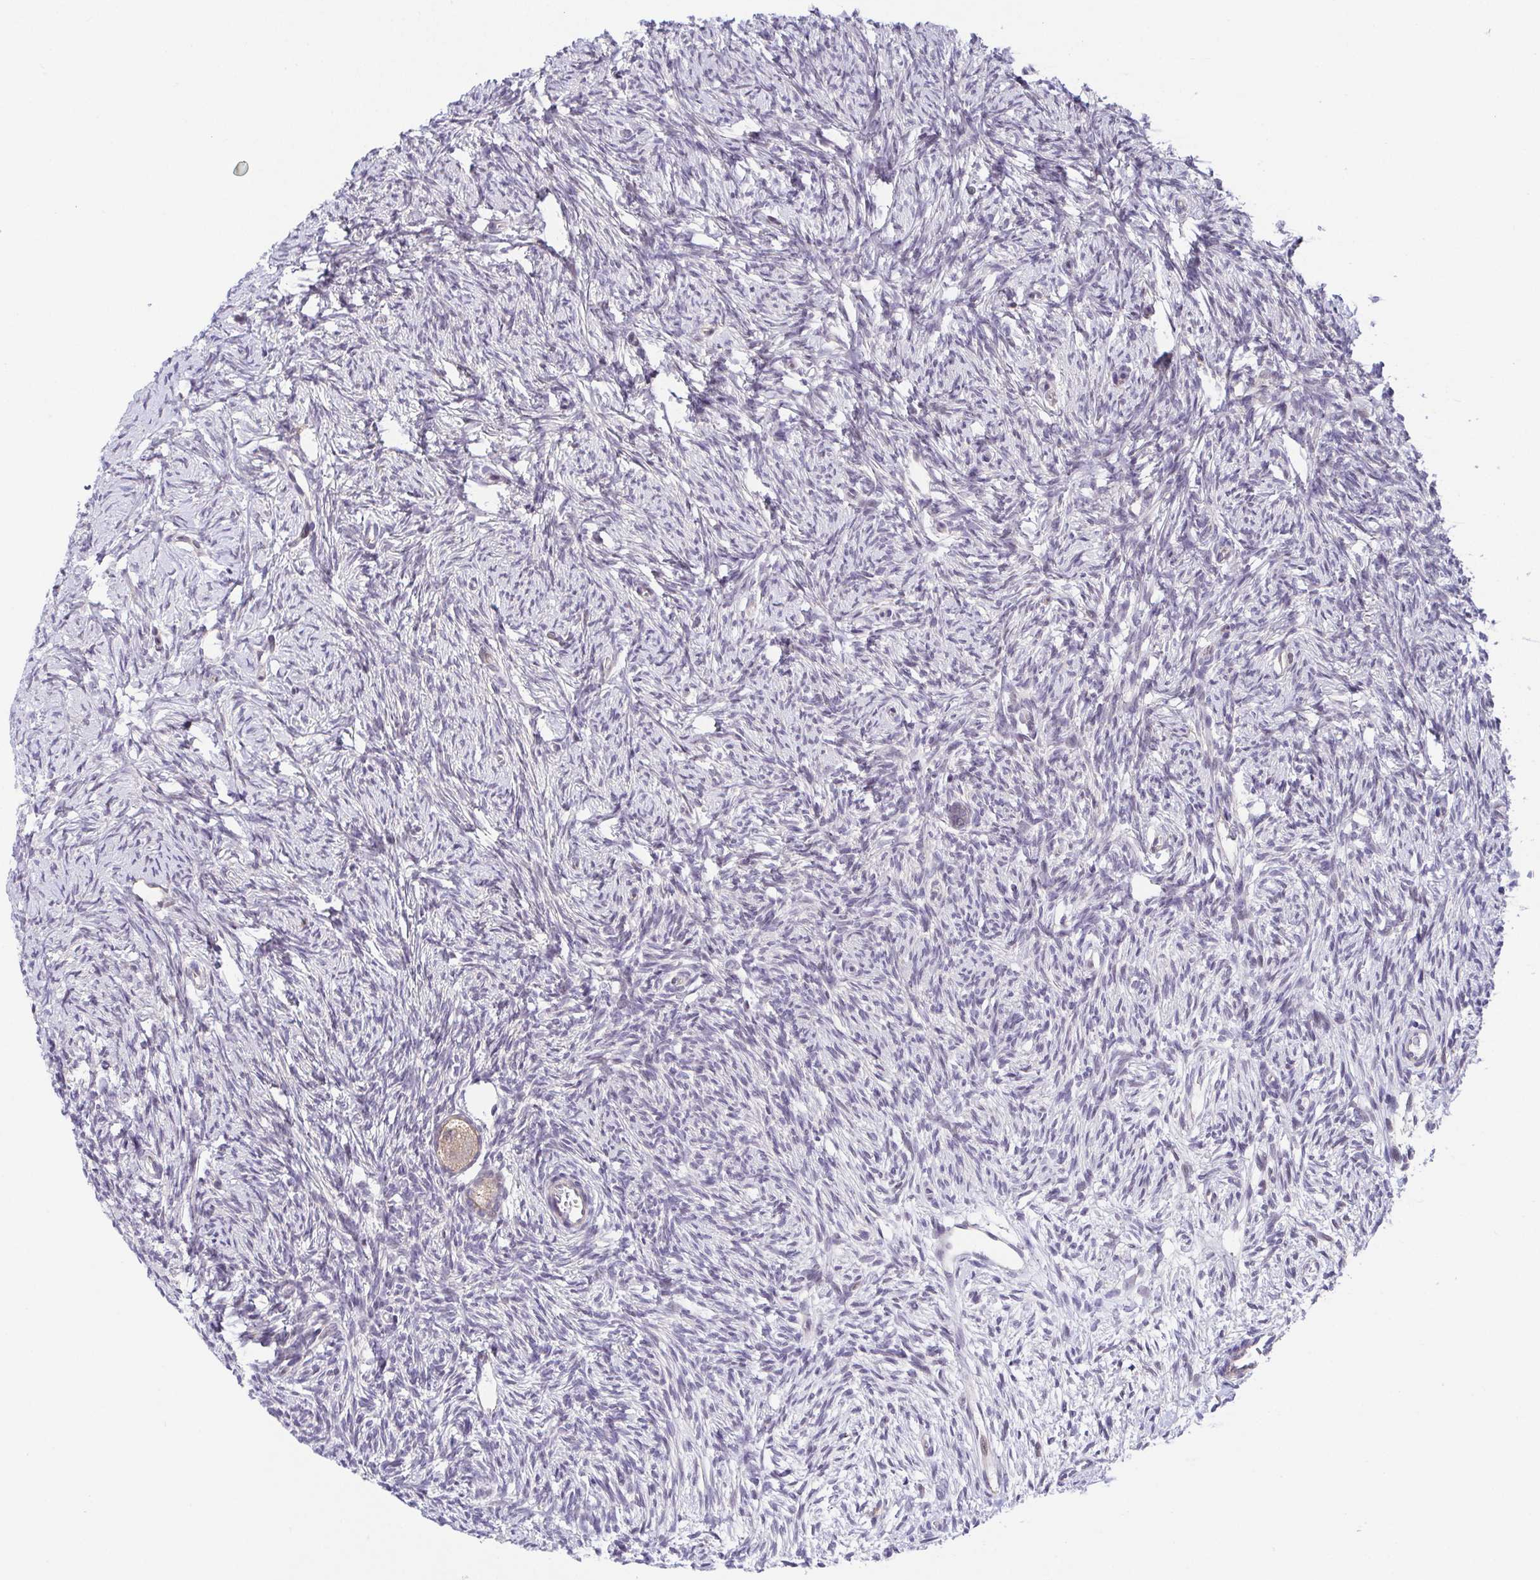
{"staining": {"intensity": "weak", "quantity": ">75%", "location": "cytoplasmic/membranous"}, "tissue": "ovary", "cell_type": "Follicle cells", "image_type": "normal", "snomed": [{"axis": "morphology", "description": "Normal tissue, NOS"}, {"axis": "topography", "description": "Ovary"}], "caption": "Protein expression analysis of unremarkable human ovary reveals weak cytoplasmic/membranous expression in about >75% of follicle cells. (Stains: DAB (3,3'-diaminobenzidine) in brown, nuclei in blue, Microscopy: brightfield microscopy at high magnification).", "gene": "PREPL", "patient": {"sex": "female", "age": 33}}